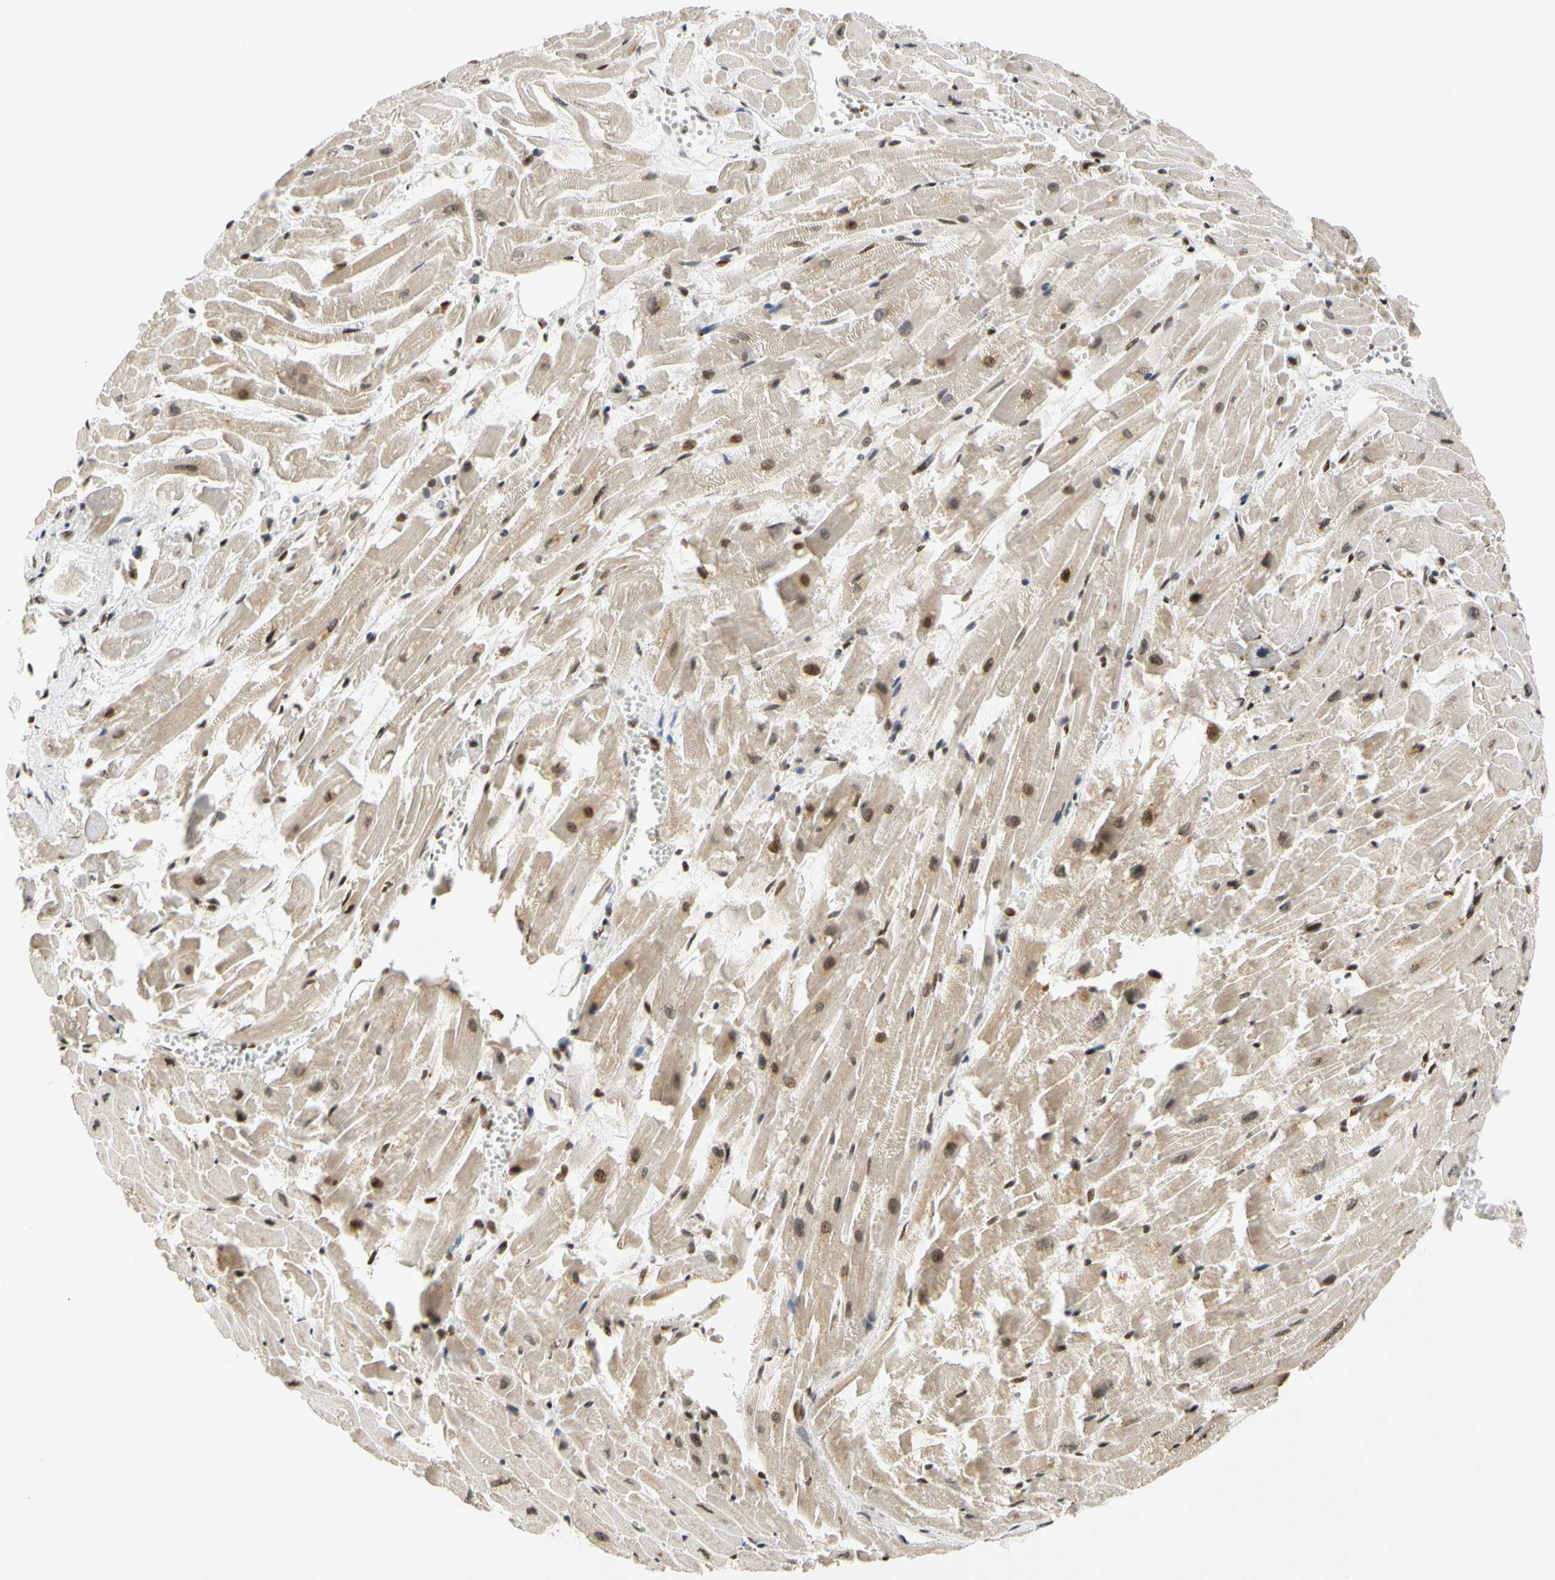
{"staining": {"intensity": "moderate", "quantity": ">75%", "location": "nuclear"}, "tissue": "heart muscle", "cell_type": "Cardiomyocytes", "image_type": "normal", "snomed": [{"axis": "morphology", "description": "Normal tissue, NOS"}, {"axis": "topography", "description": "Heart"}], "caption": "Benign heart muscle was stained to show a protein in brown. There is medium levels of moderate nuclear staining in approximately >75% of cardiomyocytes. (DAB (3,3'-diaminobenzidine) IHC, brown staining for protein, blue staining for nuclei).", "gene": "CDK7", "patient": {"sex": "female", "age": 19}}